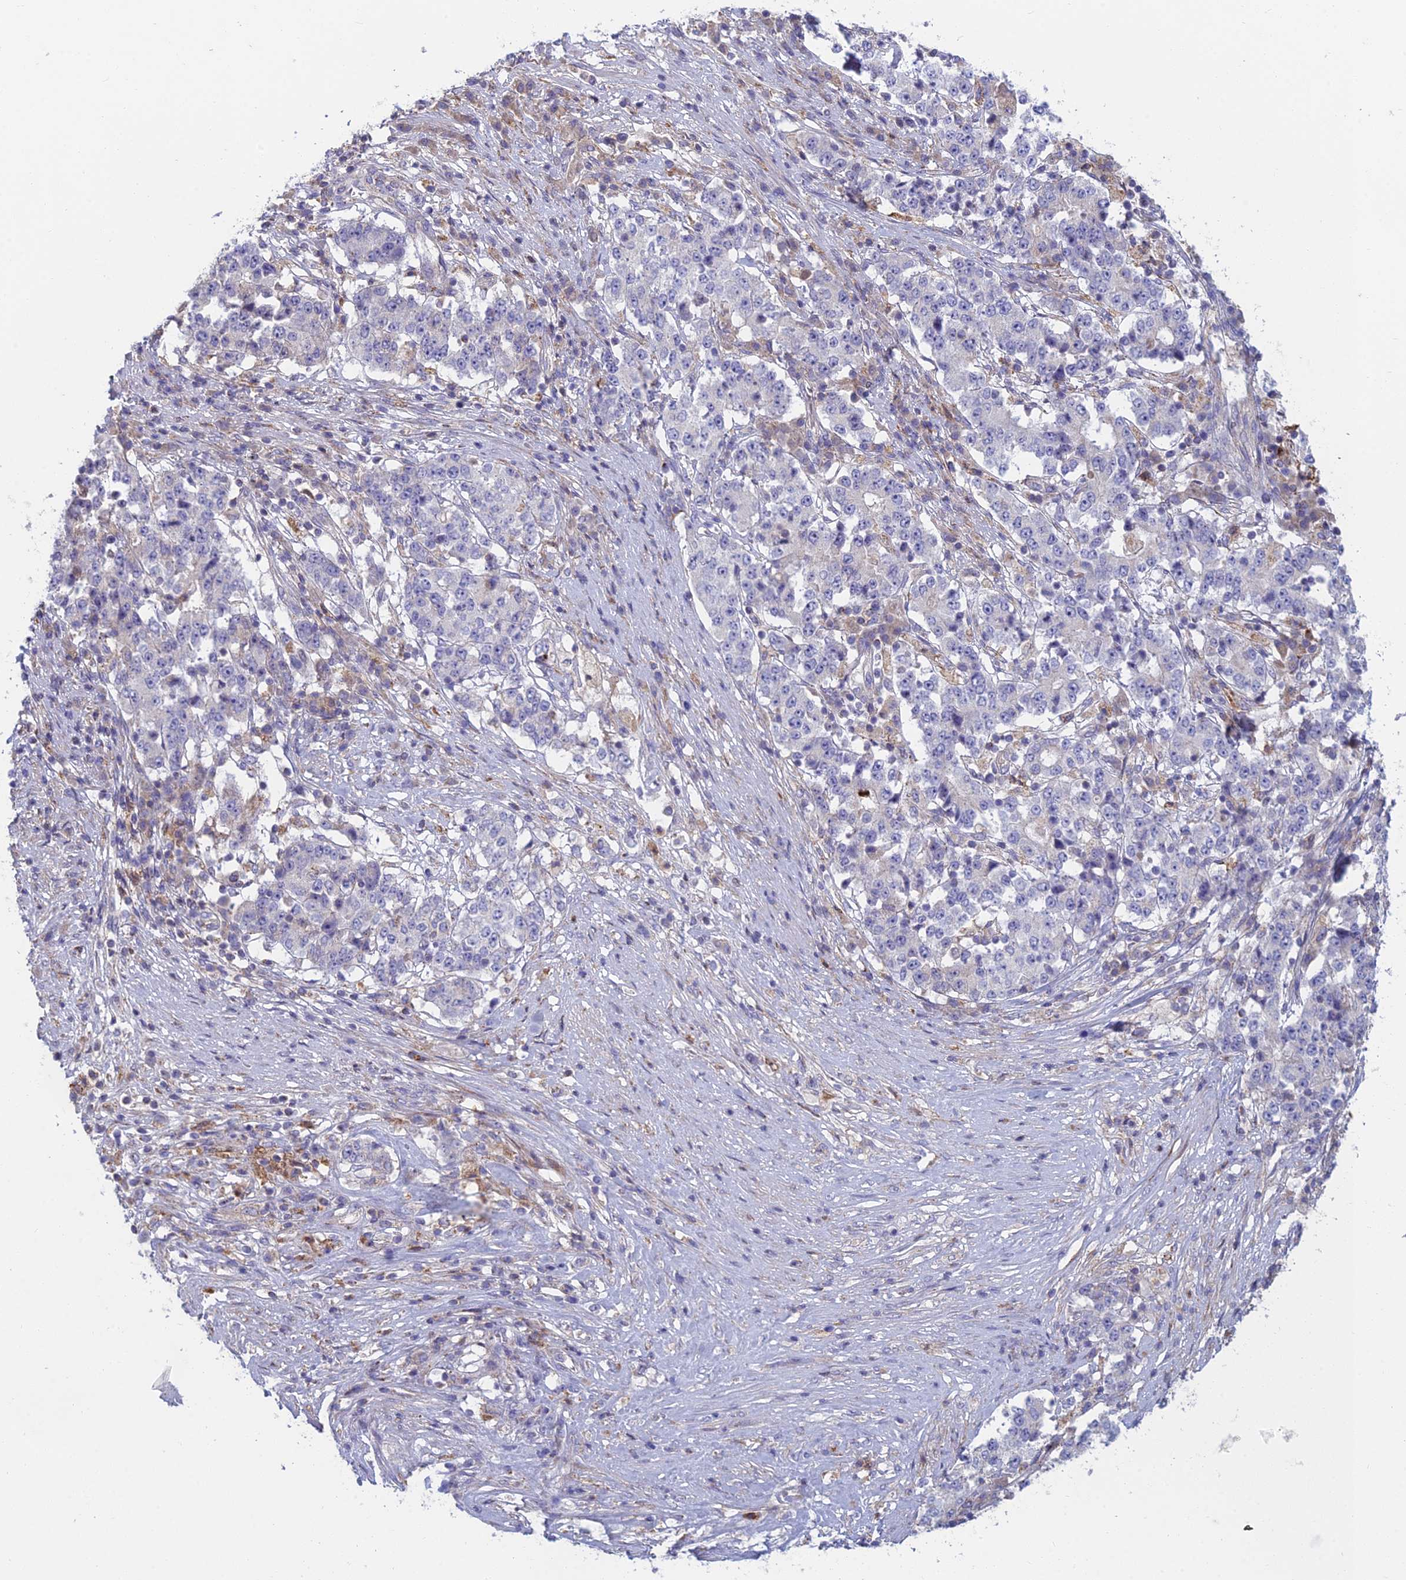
{"staining": {"intensity": "negative", "quantity": "none", "location": "none"}, "tissue": "stomach cancer", "cell_type": "Tumor cells", "image_type": "cancer", "snomed": [{"axis": "morphology", "description": "Adenocarcinoma, NOS"}, {"axis": "topography", "description": "Stomach"}], "caption": "Stomach cancer stained for a protein using immunohistochemistry exhibits no staining tumor cells.", "gene": "IFTAP", "patient": {"sex": "male", "age": 59}}